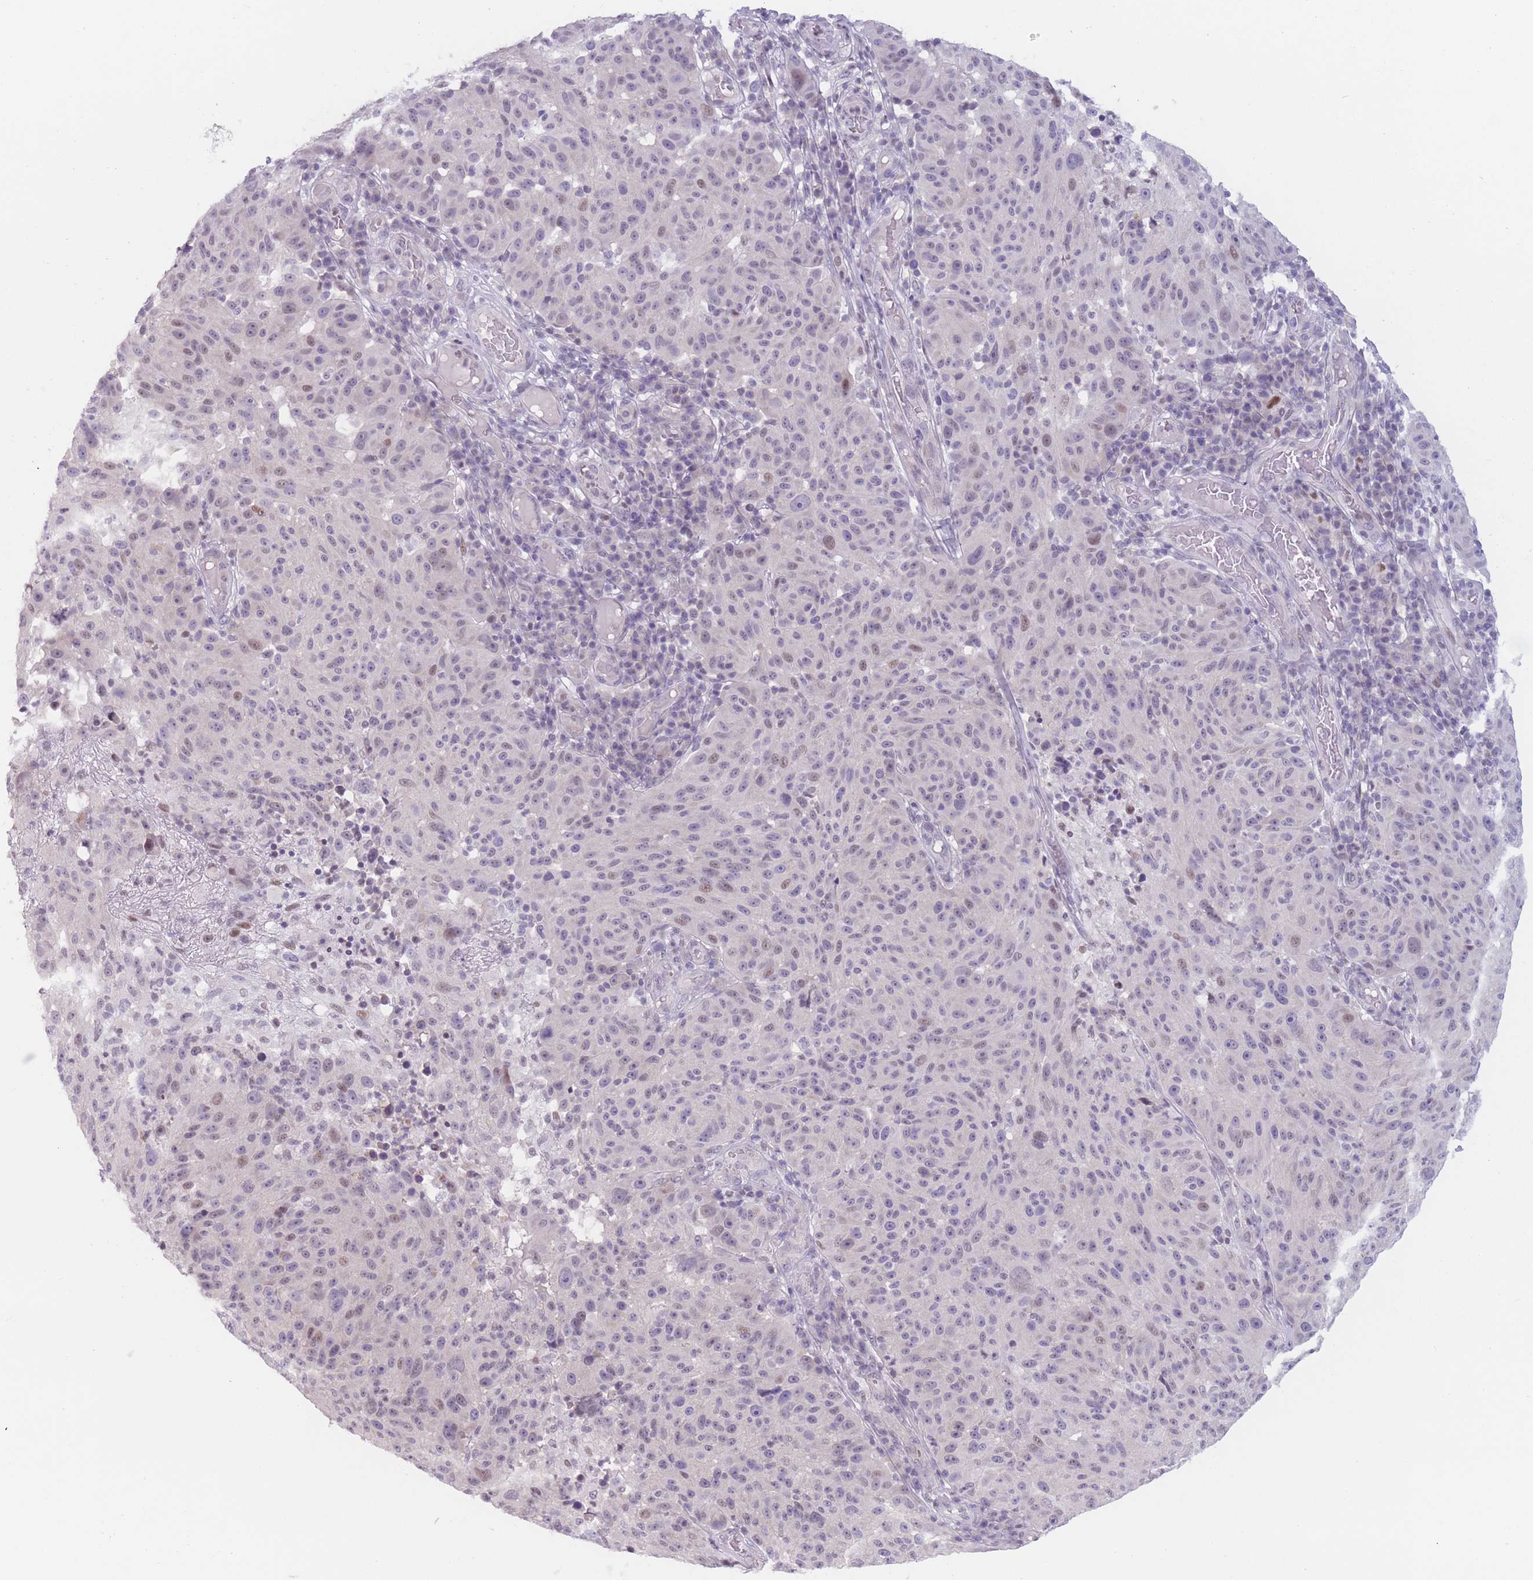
{"staining": {"intensity": "weak", "quantity": "25%-75%", "location": "nuclear"}, "tissue": "melanoma", "cell_type": "Tumor cells", "image_type": "cancer", "snomed": [{"axis": "morphology", "description": "Malignant melanoma, NOS"}, {"axis": "topography", "description": "Skin"}], "caption": "A photomicrograph of melanoma stained for a protein reveals weak nuclear brown staining in tumor cells.", "gene": "ZNF439", "patient": {"sex": "male", "age": 53}}